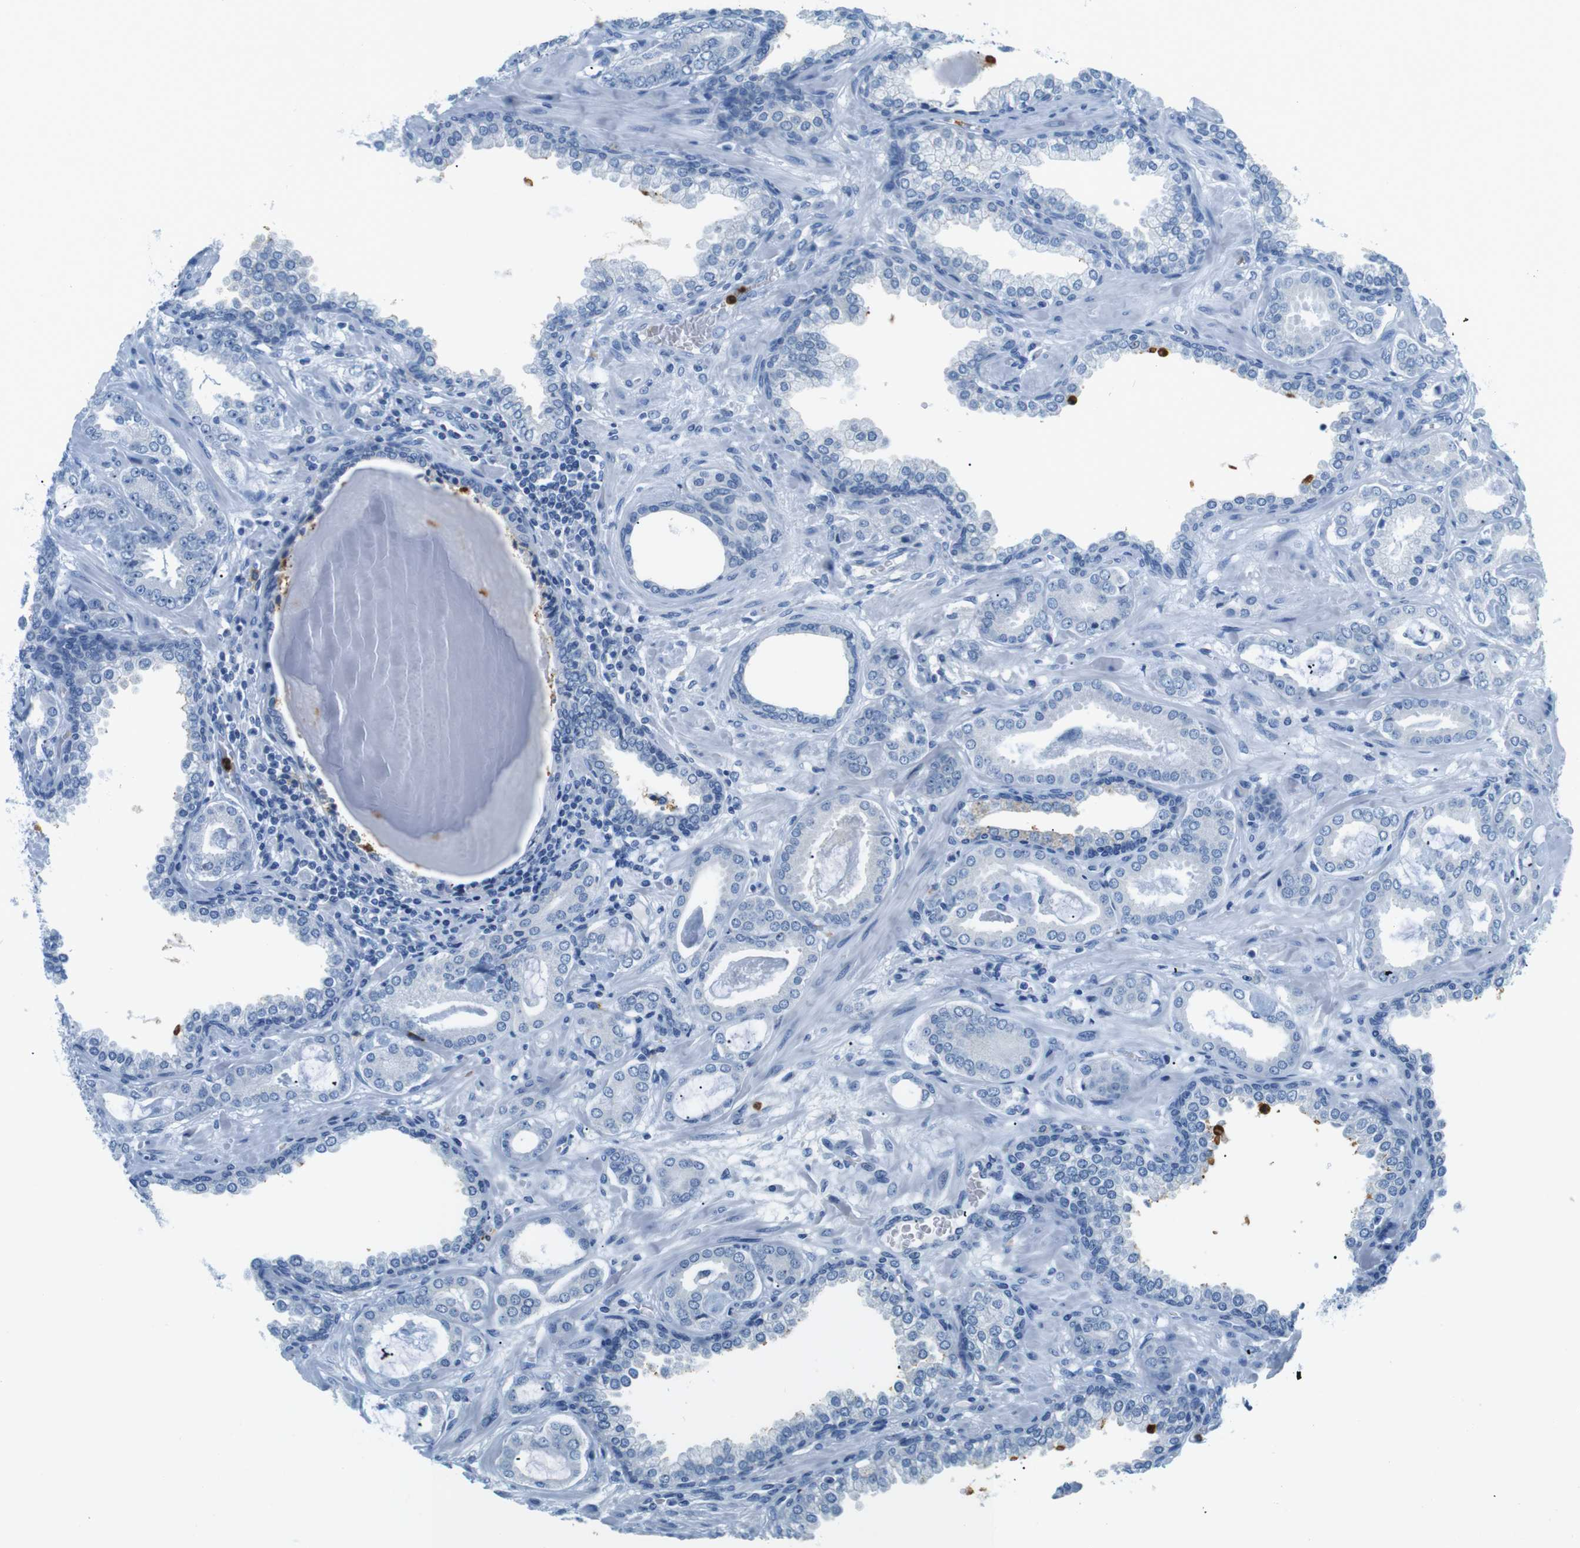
{"staining": {"intensity": "negative", "quantity": "none", "location": "none"}, "tissue": "prostate cancer", "cell_type": "Tumor cells", "image_type": "cancer", "snomed": [{"axis": "morphology", "description": "Adenocarcinoma, Low grade"}, {"axis": "topography", "description": "Prostate"}], "caption": "The photomicrograph exhibits no staining of tumor cells in prostate cancer.", "gene": "MCEMP1", "patient": {"sex": "male", "age": 53}}